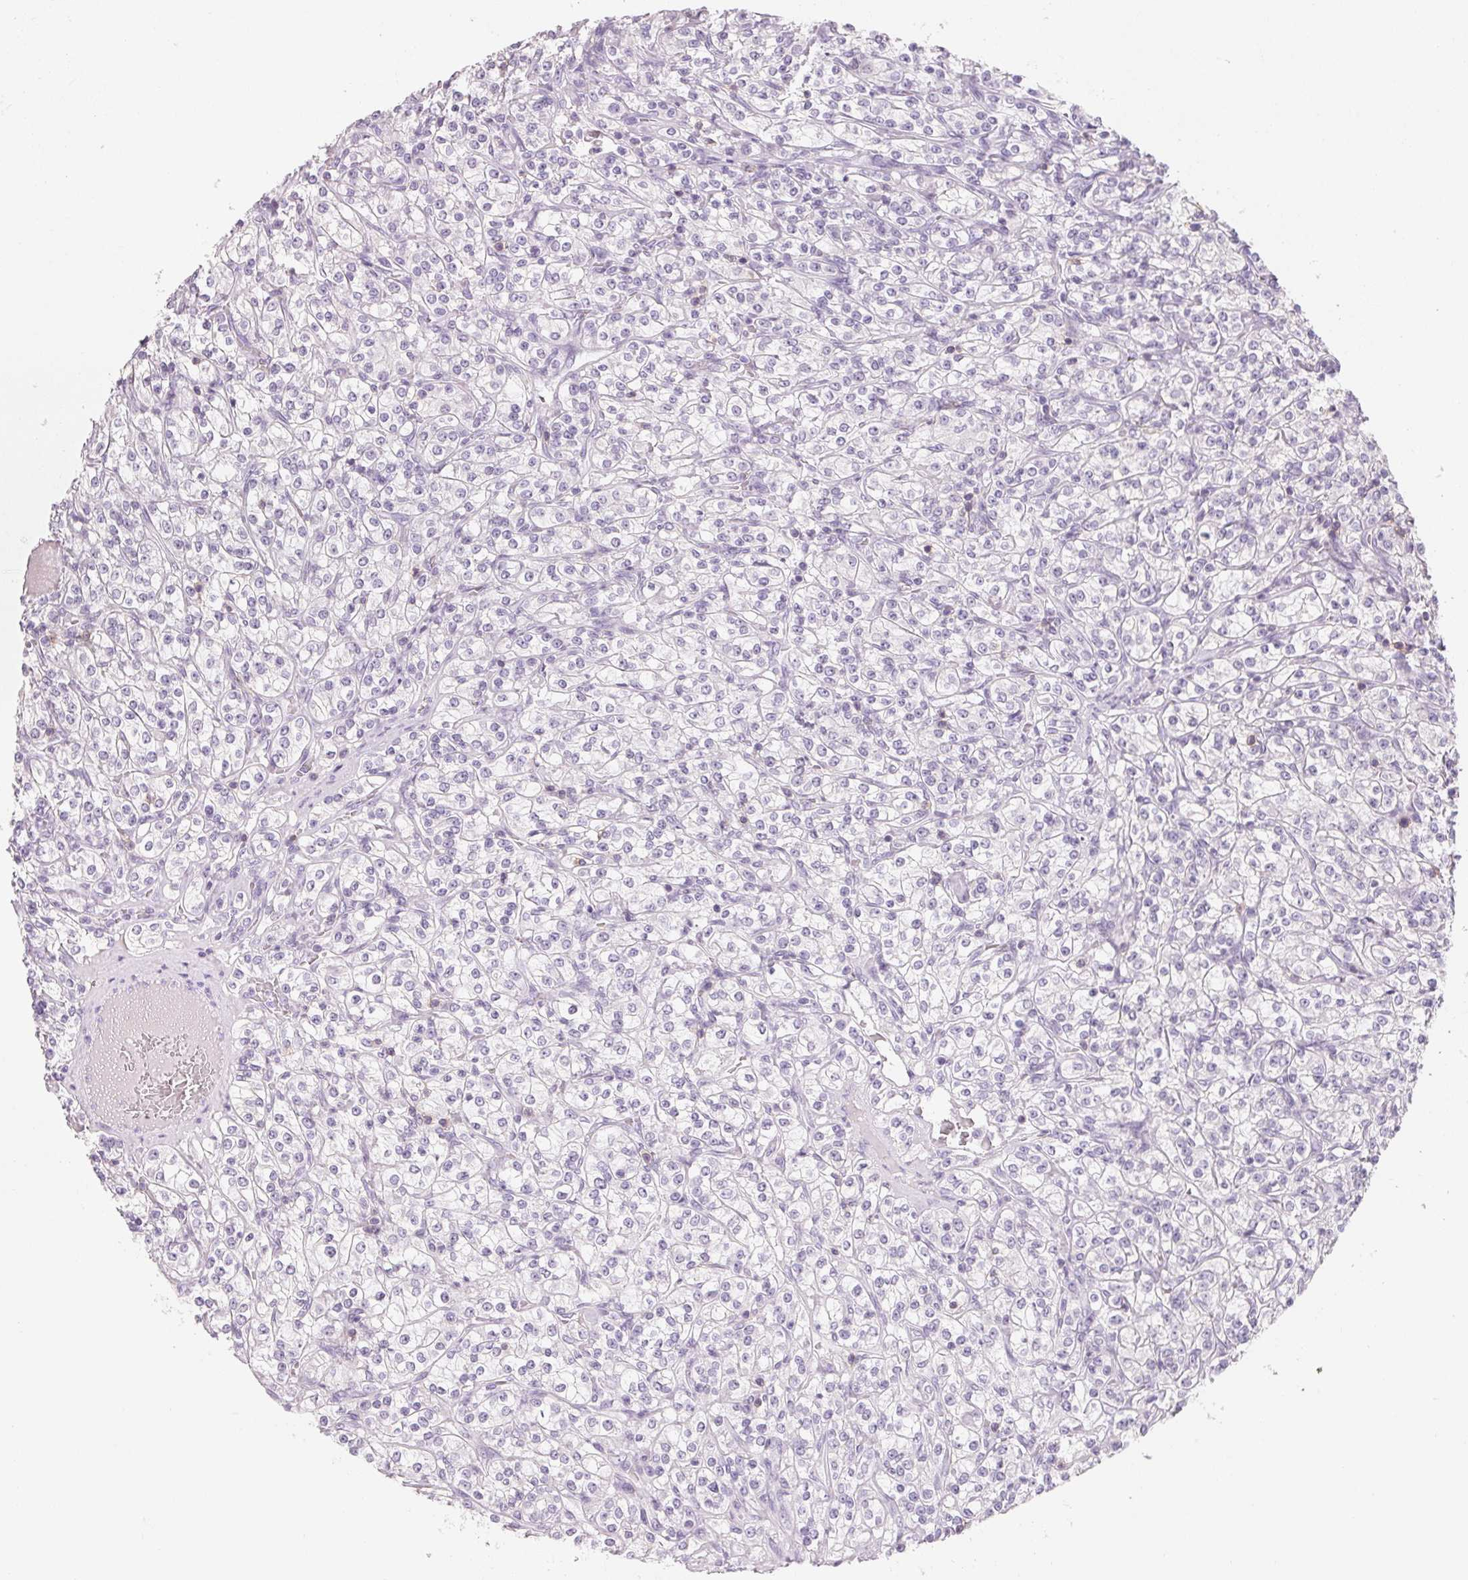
{"staining": {"intensity": "negative", "quantity": "none", "location": "none"}, "tissue": "renal cancer", "cell_type": "Tumor cells", "image_type": "cancer", "snomed": [{"axis": "morphology", "description": "Adenocarcinoma, NOS"}, {"axis": "topography", "description": "Kidney"}], "caption": "This is an immunohistochemistry (IHC) photomicrograph of renal cancer. There is no staining in tumor cells.", "gene": "CD69", "patient": {"sex": "male", "age": 77}}